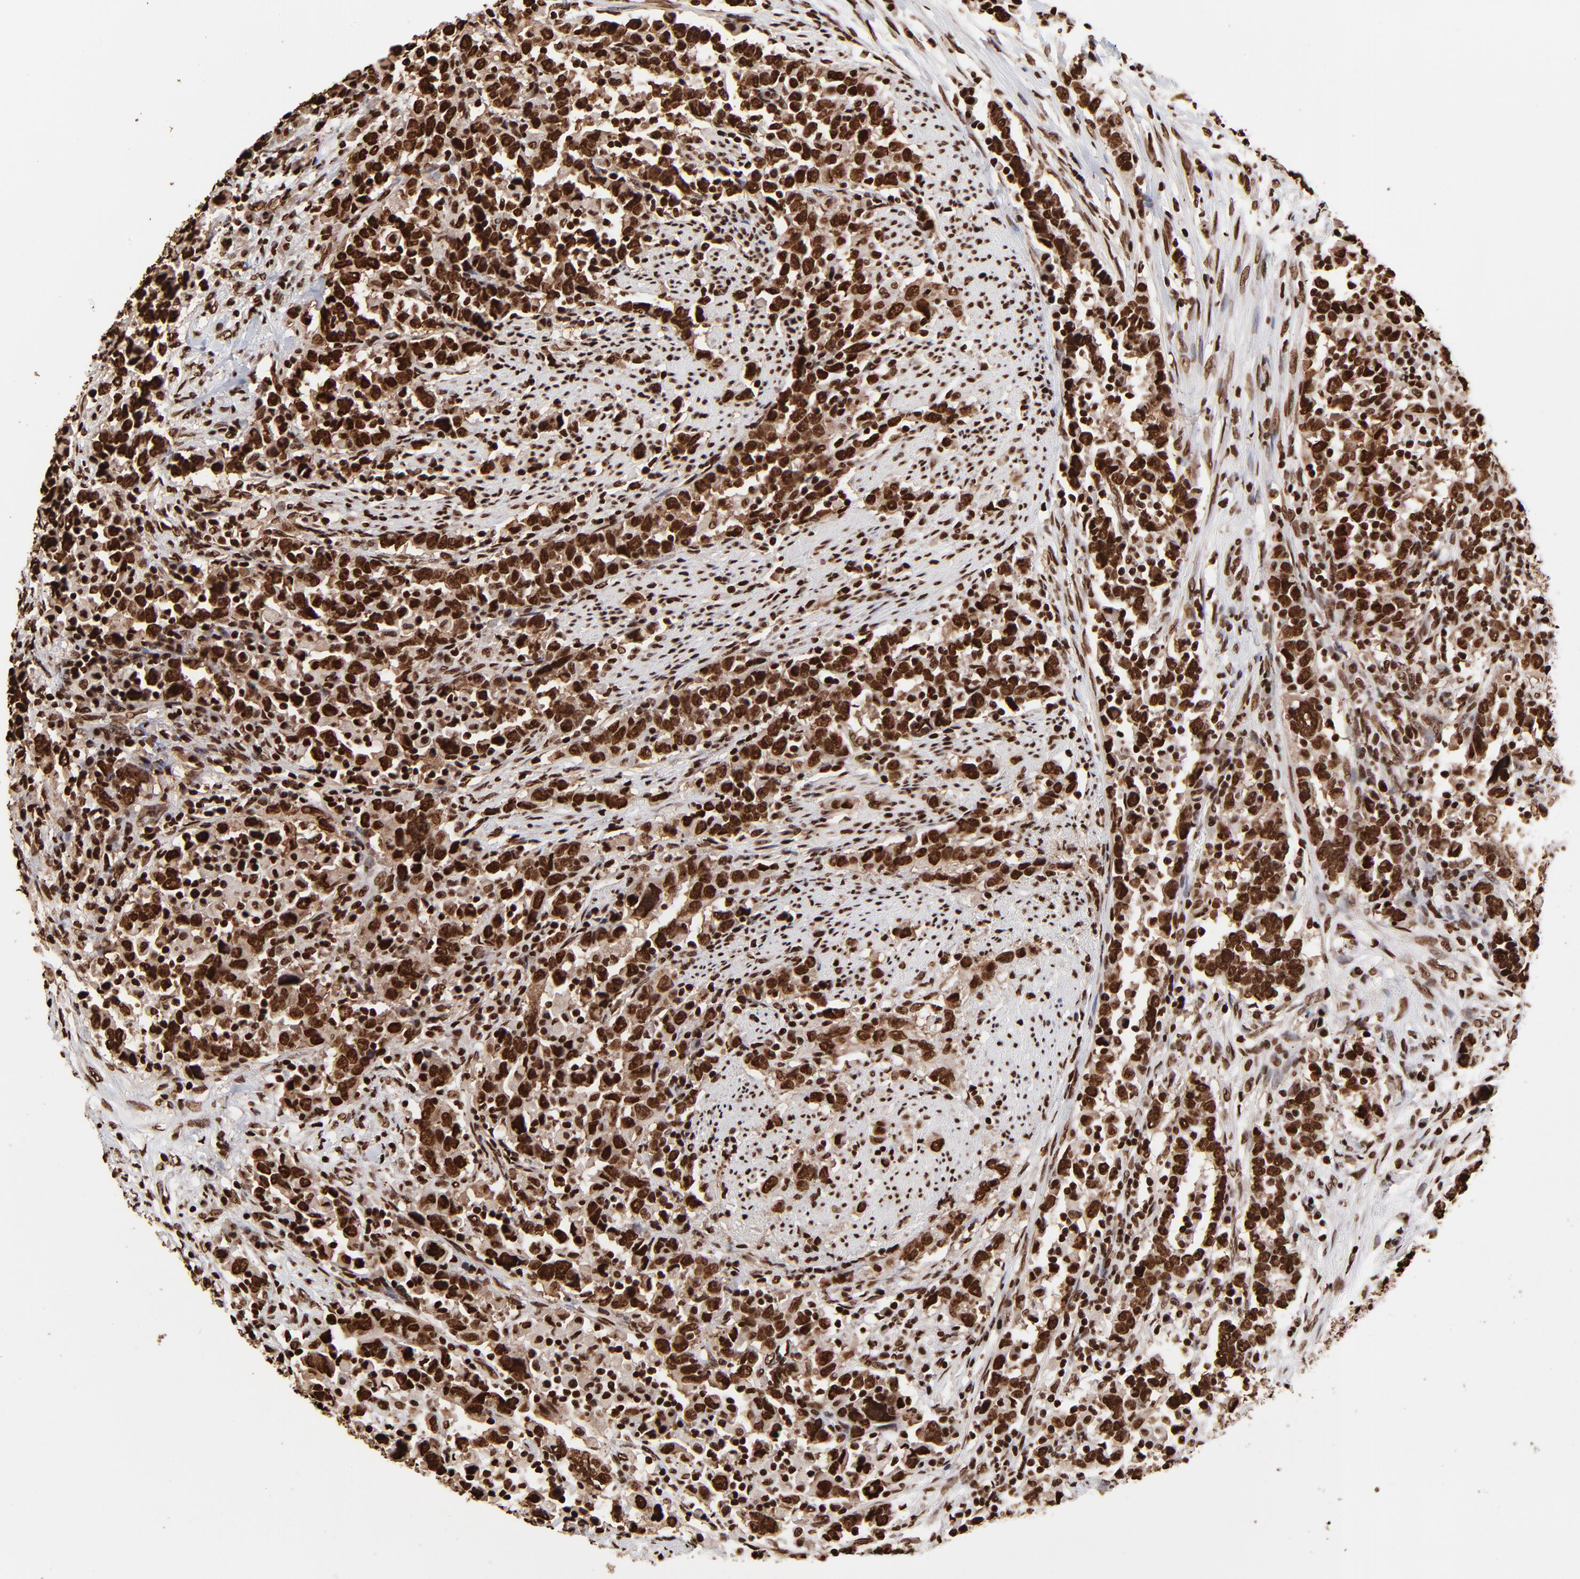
{"staining": {"intensity": "strong", "quantity": ">75%", "location": "nuclear"}, "tissue": "urothelial cancer", "cell_type": "Tumor cells", "image_type": "cancer", "snomed": [{"axis": "morphology", "description": "Urothelial carcinoma, High grade"}, {"axis": "topography", "description": "Urinary bladder"}], "caption": "Protein staining of urothelial carcinoma (high-grade) tissue displays strong nuclear expression in about >75% of tumor cells.", "gene": "ZNF544", "patient": {"sex": "male", "age": 61}}